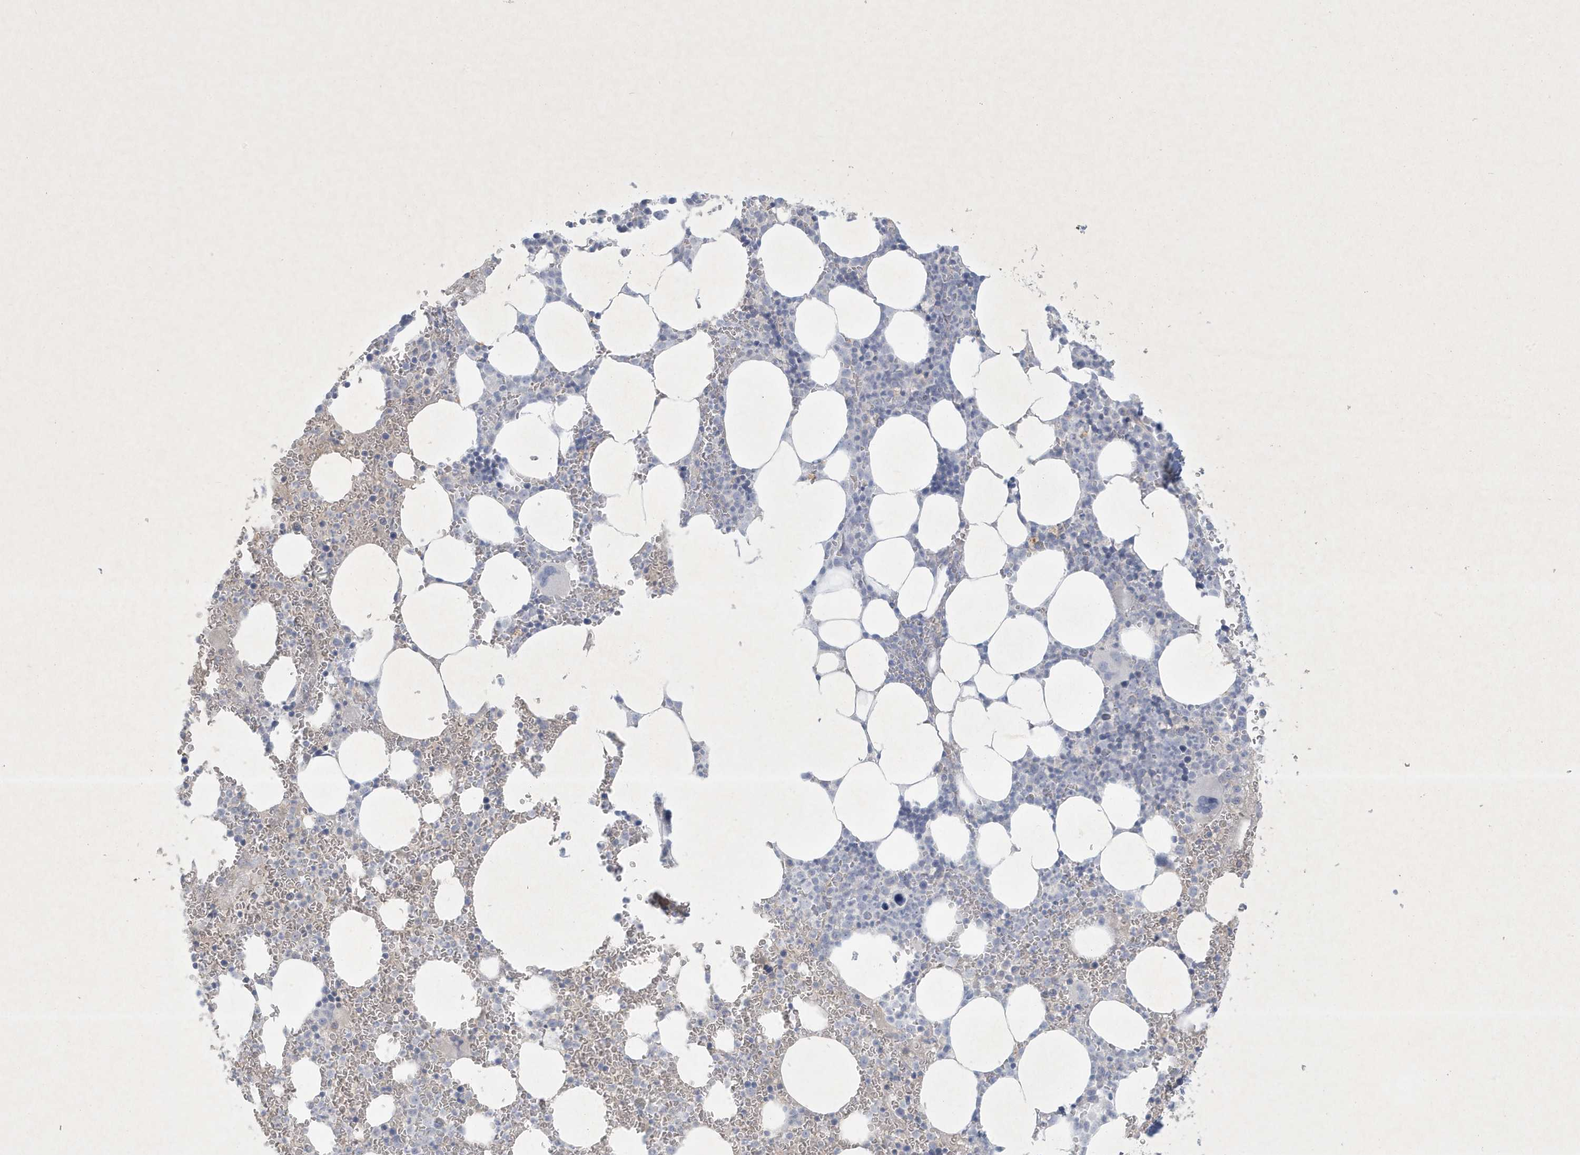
{"staining": {"intensity": "negative", "quantity": "none", "location": "none"}, "tissue": "bone marrow", "cell_type": "Hematopoietic cells", "image_type": "normal", "snomed": [{"axis": "morphology", "description": "Normal tissue, NOS"}, {"axis": "topography", "description": "Bone marrow"}], "caption": "A histopathology image of human bone marrow is negative for staining in hematopoietic cells. (DAB immunohistochemistry (IHC), high magnification).", "gene": "CCDC24", "patient": {"sex": "female", "age": 78}}